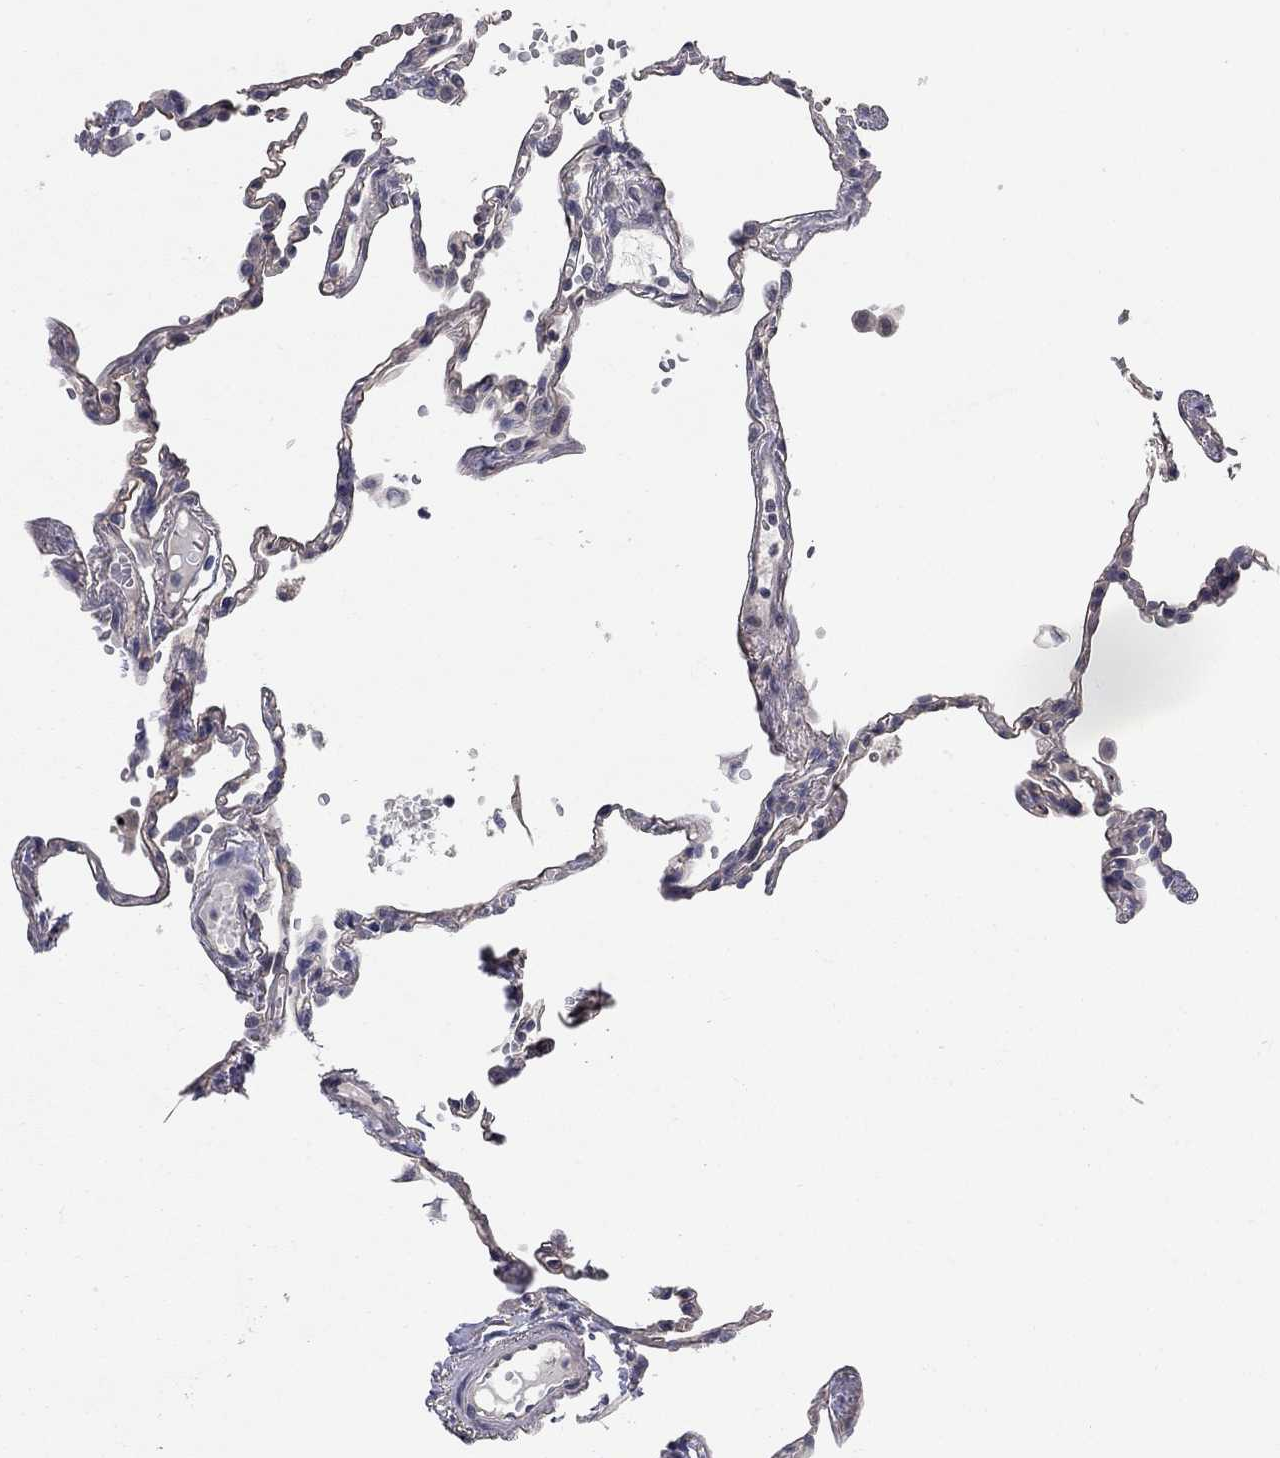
{"staining": {"intensity": "negative", "quantity": "none", "location": "none"}, "tissue": "lung", "cell_type": "Alveolar cells", "image_type": "normal", "snomed": [{"axis": "morphology", "description": "Normal tissue, NOS"}, {"axis": "topography", "description": "Lung"}], "caption": "Alveolar cells show no significant expression in unremarkable lung.", "gene": "WASF3", "patient": {"sex": "male", "age": 78}}